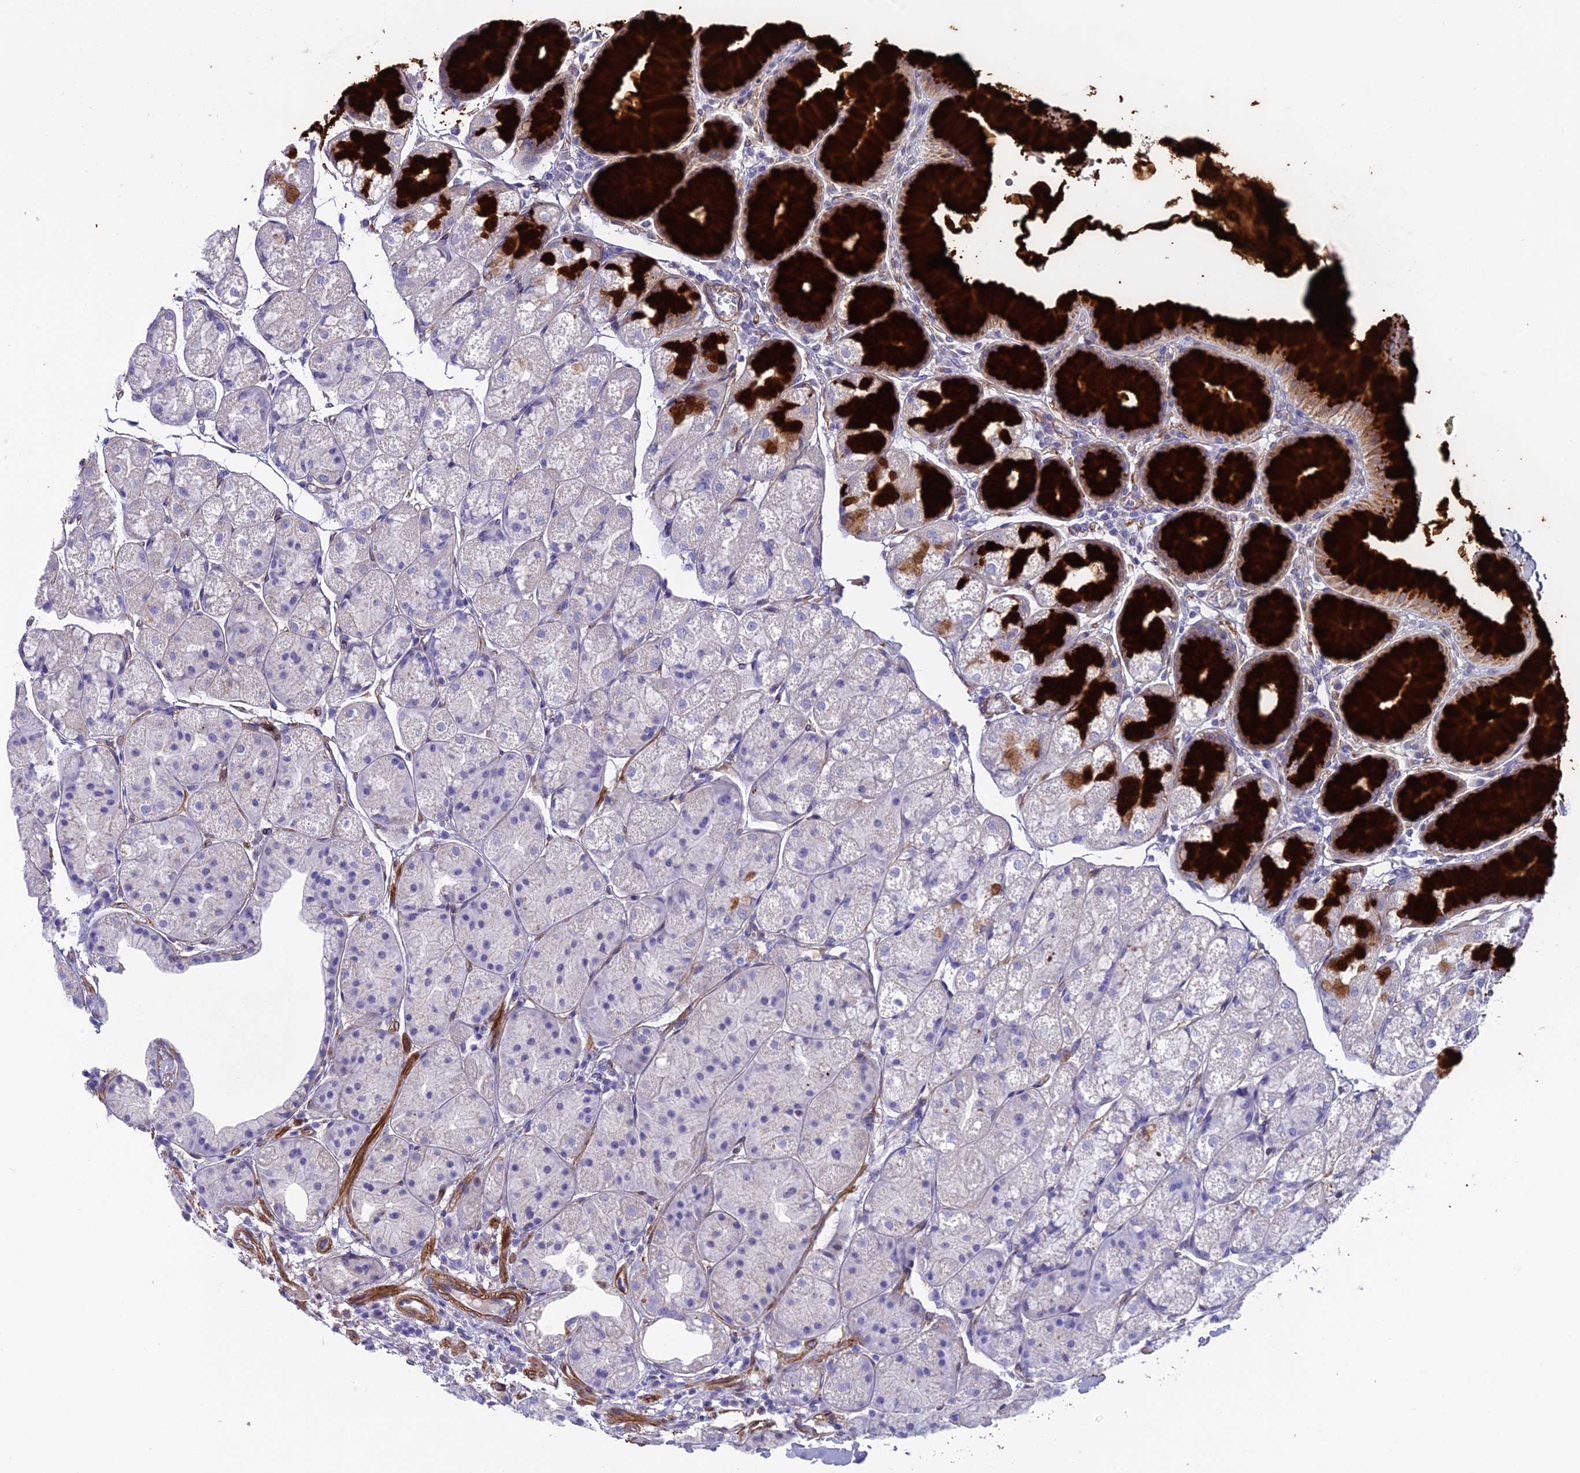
{"staining": {"intensity": "strong", "quantity": "<25%", "location": "cytoplasmic/membranous"}, "tissue": "stomach", "cell_type": "Glandular cells", "image_type": "normal", "snomed": [{"axis": "morphology", "description": "Normal tissue, NOS"}, {"axis": "topography", "description": "Stomach"}], "caption": "This is an image of immunohistochemistry (IHC) staining of normal stomach, which shows strong staining in the cytoplasmic/membranous of glandular cells.", "gene": "TNS1", "patient": {"sex": "male", "age": 57}}